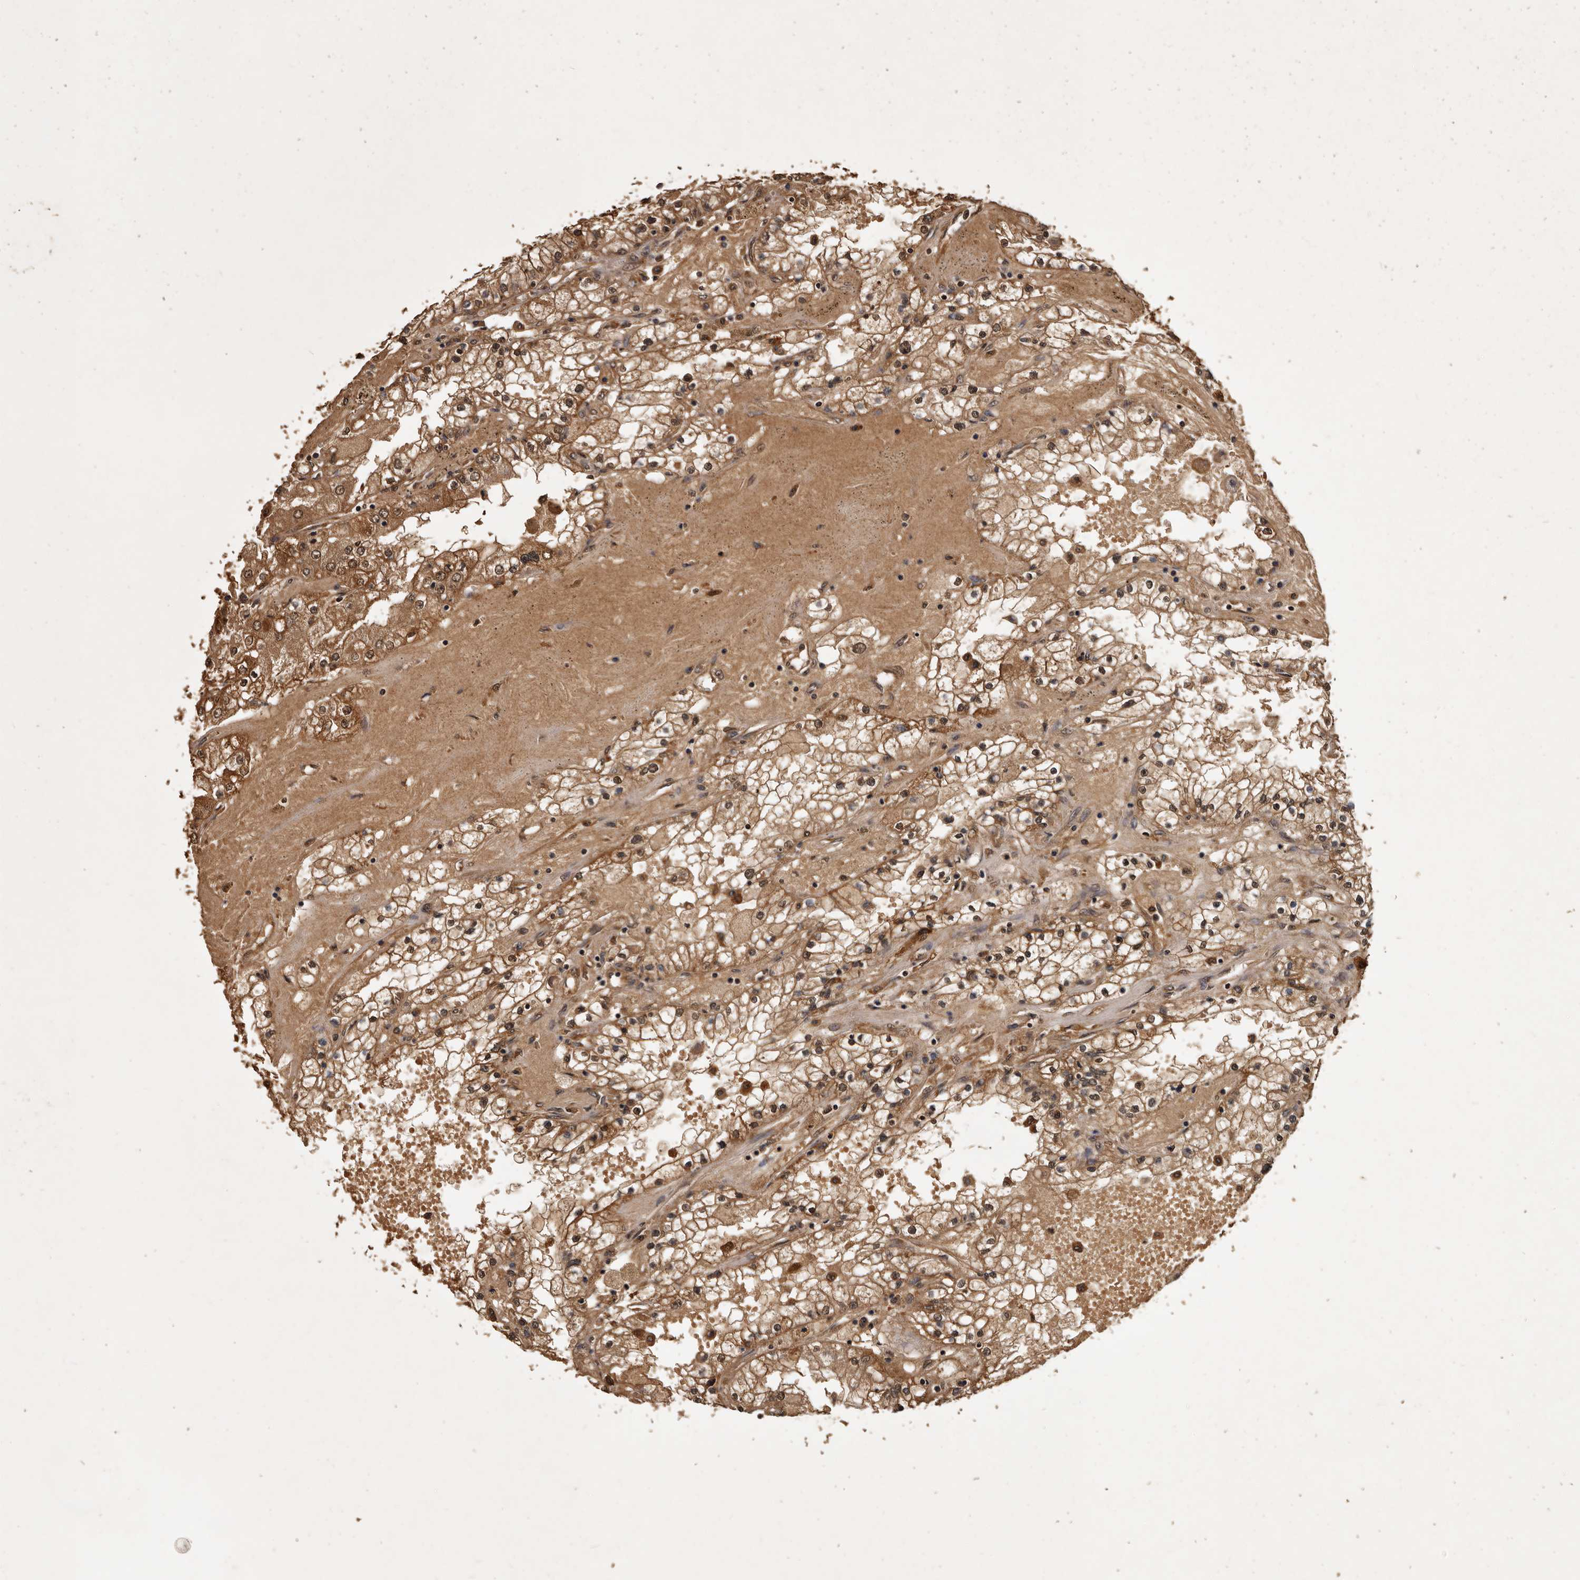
{"staining": {"intensity": "strong", "quantity": ">75%", "location": "cytoplasmic/membranous"}, "tissue": "renal cancer", "cell_type": "Tumor cells", "image_type": "cancer", "snomed": [{"axis": "morphology", "description": "Adenocarcinoma, NOS"}, {"axis": "topography", "description": "Kidney"}], "caption": "Strong cytoplasmic/membranous staining is identified in about >75% of tumor cells in adenocarcinoma (renal).", "gene": "PARS2", "patient": {"sex": "male", "age": 56}}